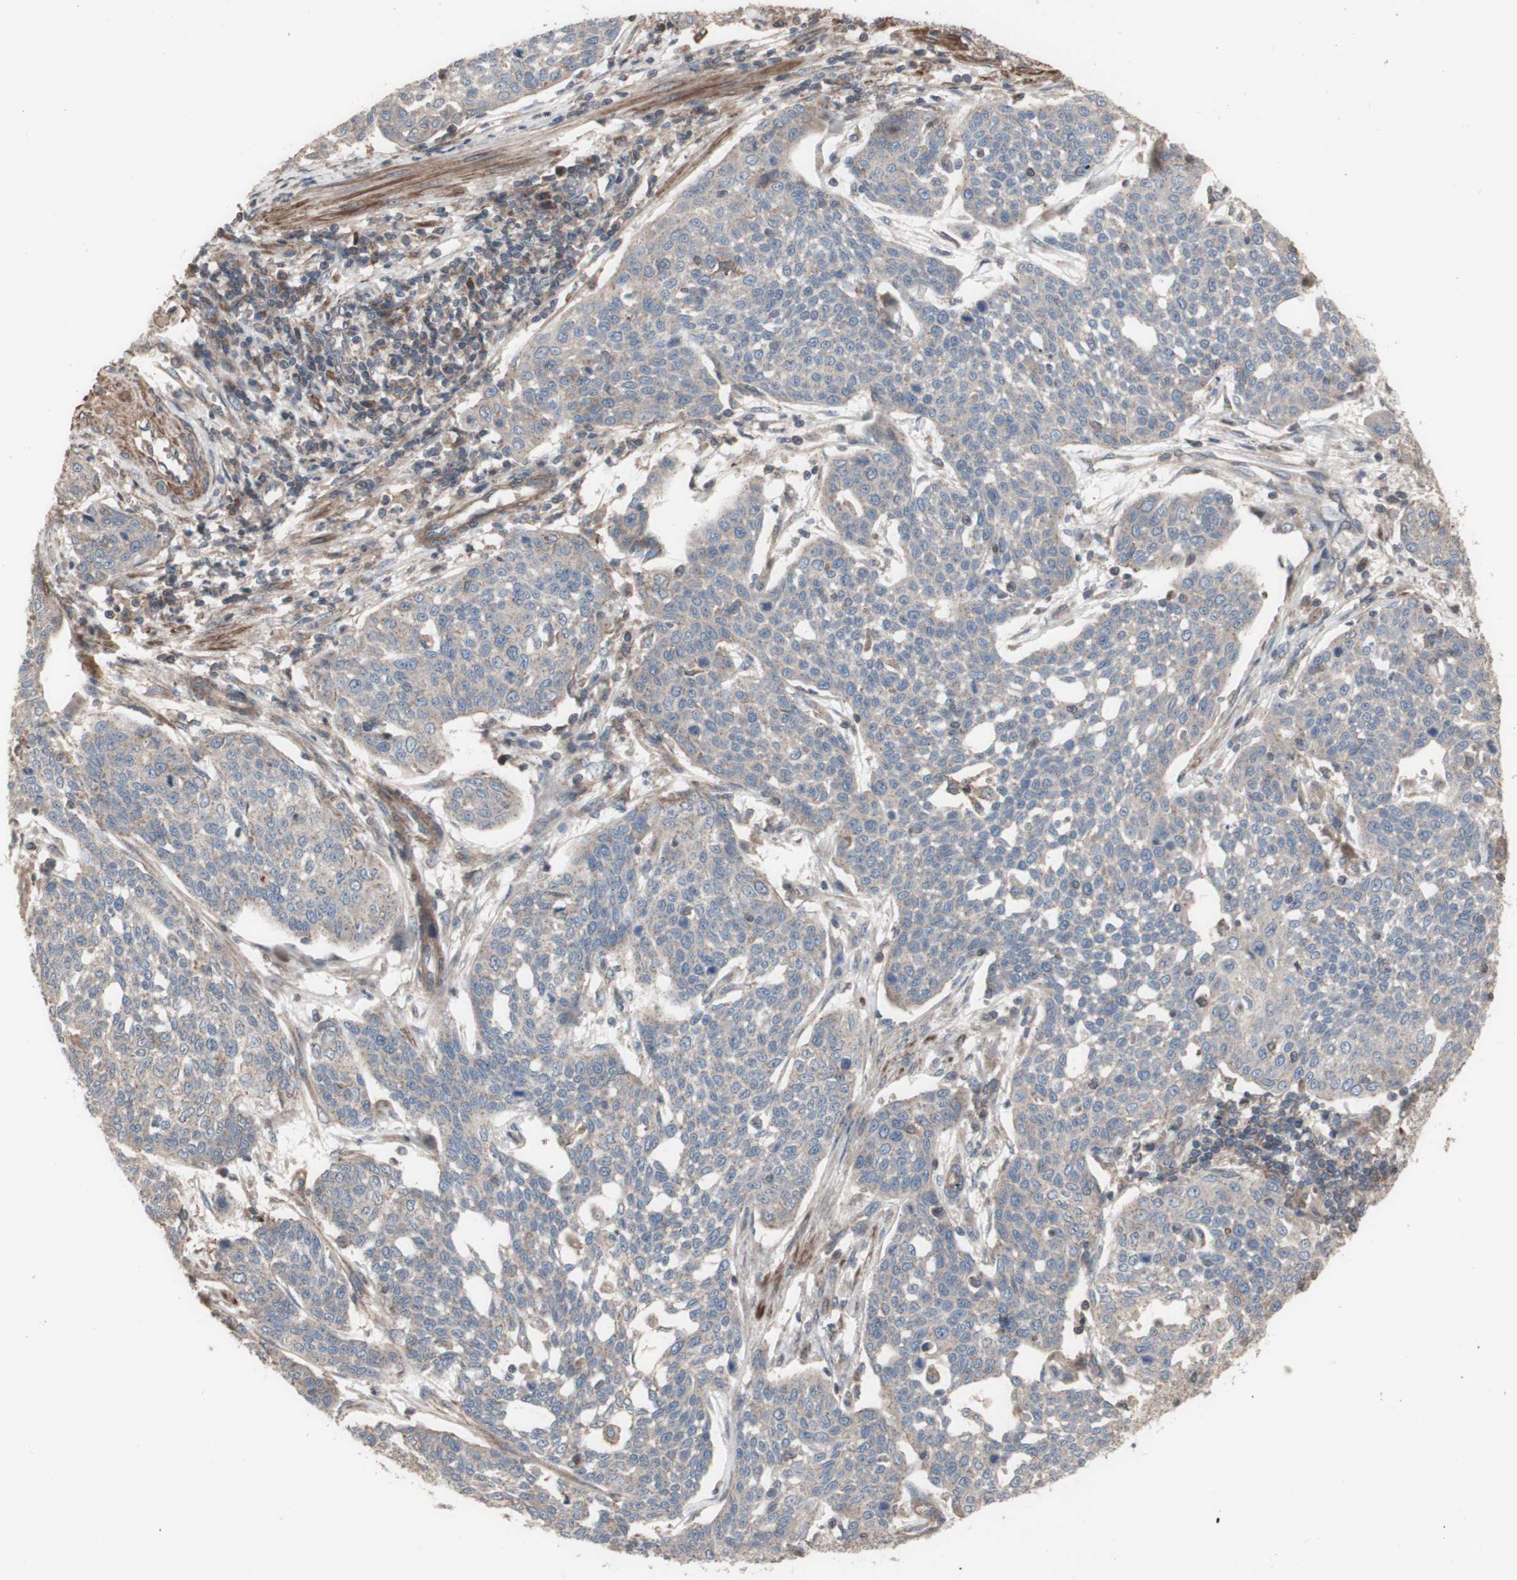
{"staining": {"intensity": "weak", "quantity": ">75%", "location": "cytoplasmic/membranous"}, "tissue": "cervical cancer", "cell_type": "Tumor cells", "image_type": "cancer", "snomed": [{"axis": "morphology", "description": "Squamous cell carcinoma, NOS"}, {"axis": "topography", "description": "Cervix"}], "caption": "About >75% of tumor cells in cervical cancer (squamous cell carcinoma) reveal weak cytoplasmic/membranous protein staining as visualized by brown immunohistochemical staining.", "gene": "COPB1", "patient": {"sex": "female", "age": 34}}